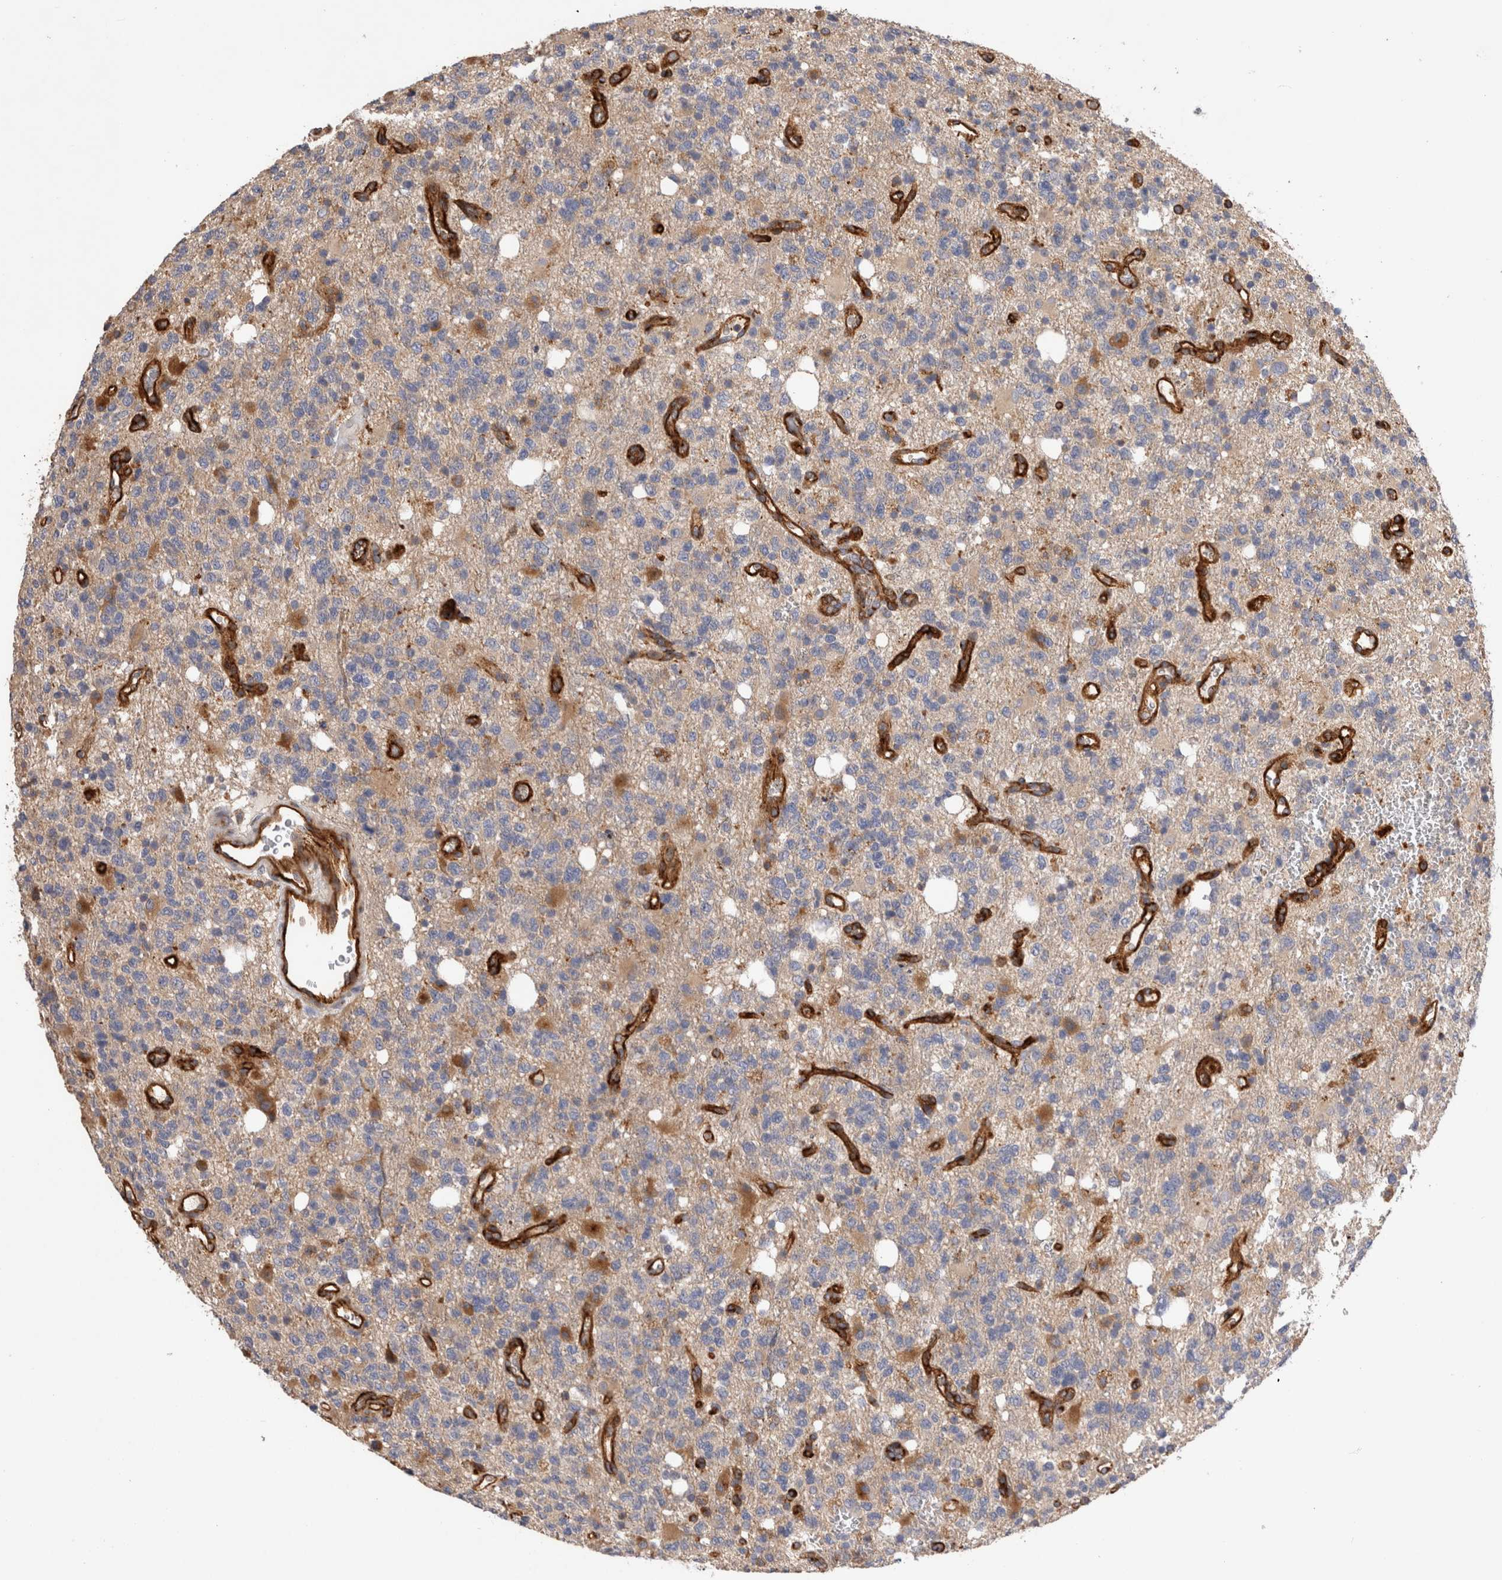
{"staining": {"intensity": "moderate", "quantity": "<25%", "location": "cytoplasmic/membranous"}, "tissue": "glioma", "cell_type": "Tumor cells", "image_type": "cancer", "snomed": [{"axis": "morphology", "description": "Glioma, malignant, High grade"}, {"axis": "topography", "description": "Brain"}], "caption": "The photomicrograph displays immunohistochemical staining of glioma. There is moderate cytoplasmic/membranous positivity is seen in about <25% of tumor cells.", "gene": "BNIP2", "patient": {"sex": "female", "age": 62}}